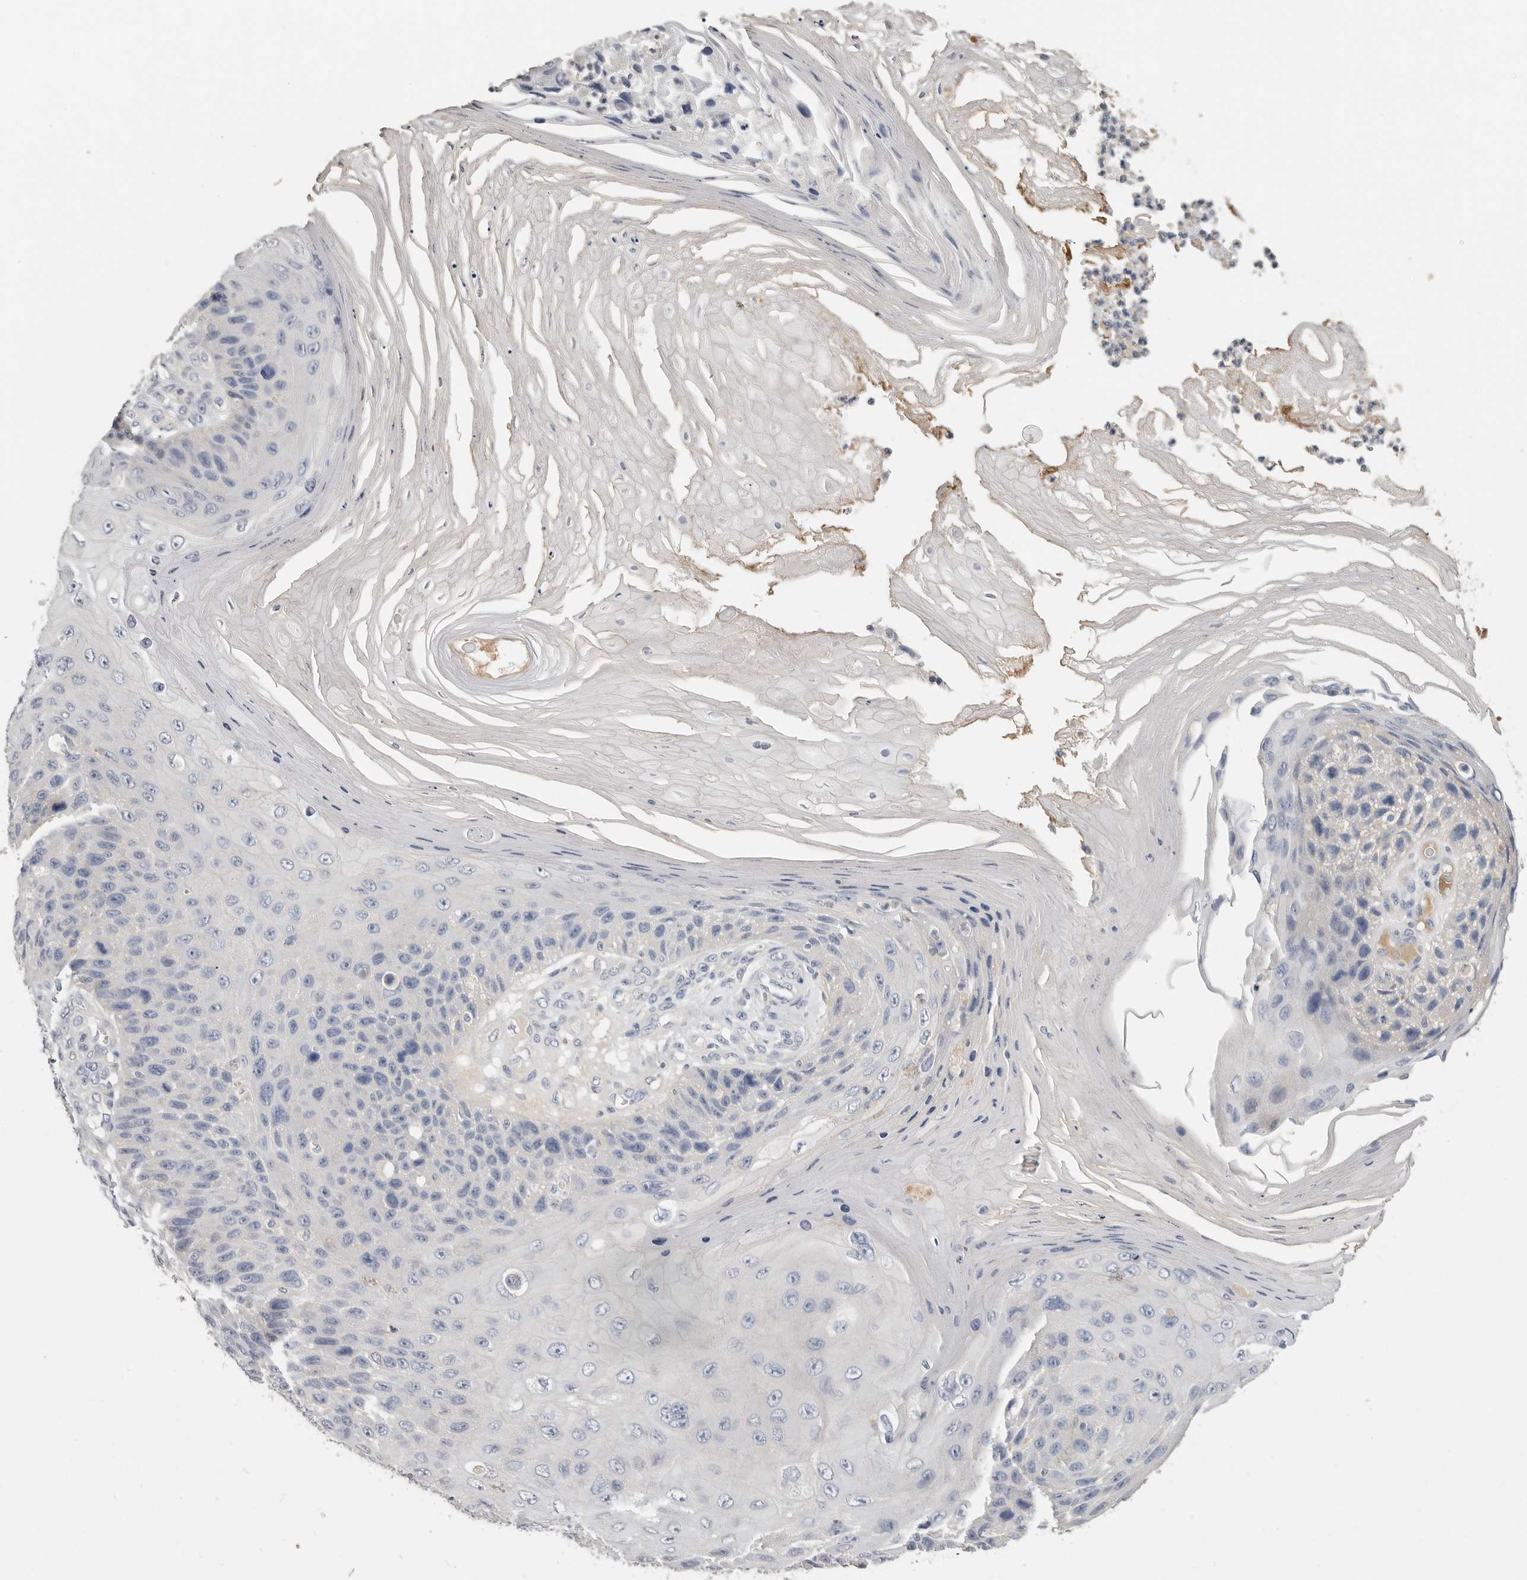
{"staining": {"intensity": "negative", "quantity": "none", "location": "none"}, "tissue": "skin cancer", "cell_type": "Tumor cells", "image_type": "cancer", "snomed": [{"axis": "morphology", "description": "Squamous cell carcinoma, NOS"}, {"axis": "topography", "description": "Skin"}], "caption": "Tumor cells show no significant expression in skin cancer.", "gene": "WDTC1", "patient": {"sex": "female", "age": 88}}